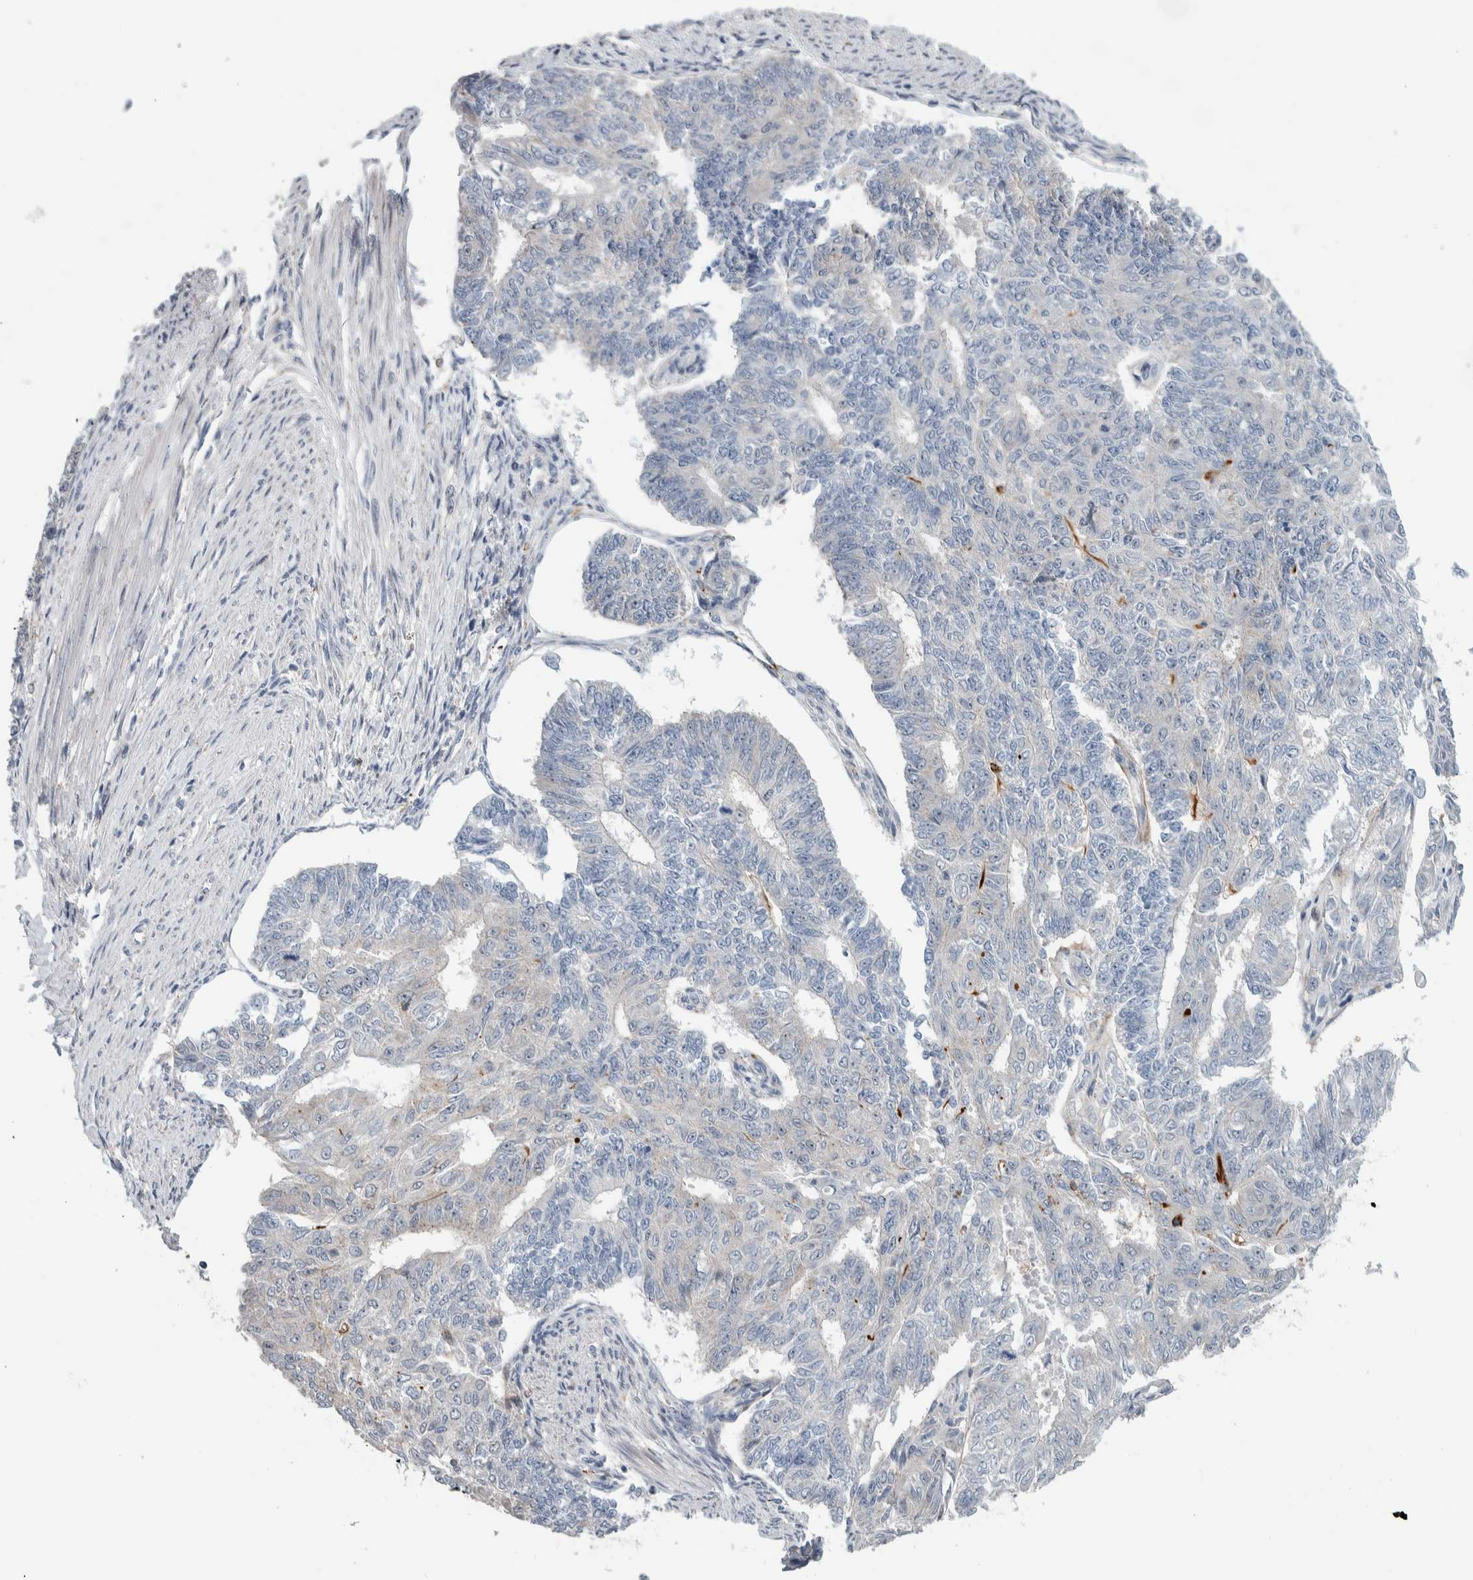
{"staining": {"intensity": "negative", "quantity": "none", "location": "none"}, "tissue": "endometrial cancer", "cell_type": "Tumor cells", "image_type": "cancer", "snomed": [{"axis": "morphology", "description": "Adenocarcinoma, NOS"}, {"axis": "topography", "description": "Endometrium"}], "caption": "DAB immunohistochemical staining of adenocarcinoma (endometrial) demonstrates no significant staining in tumor cells.", "gene": "PRRG4", "patient": {"sex": "female", "age": 32}}